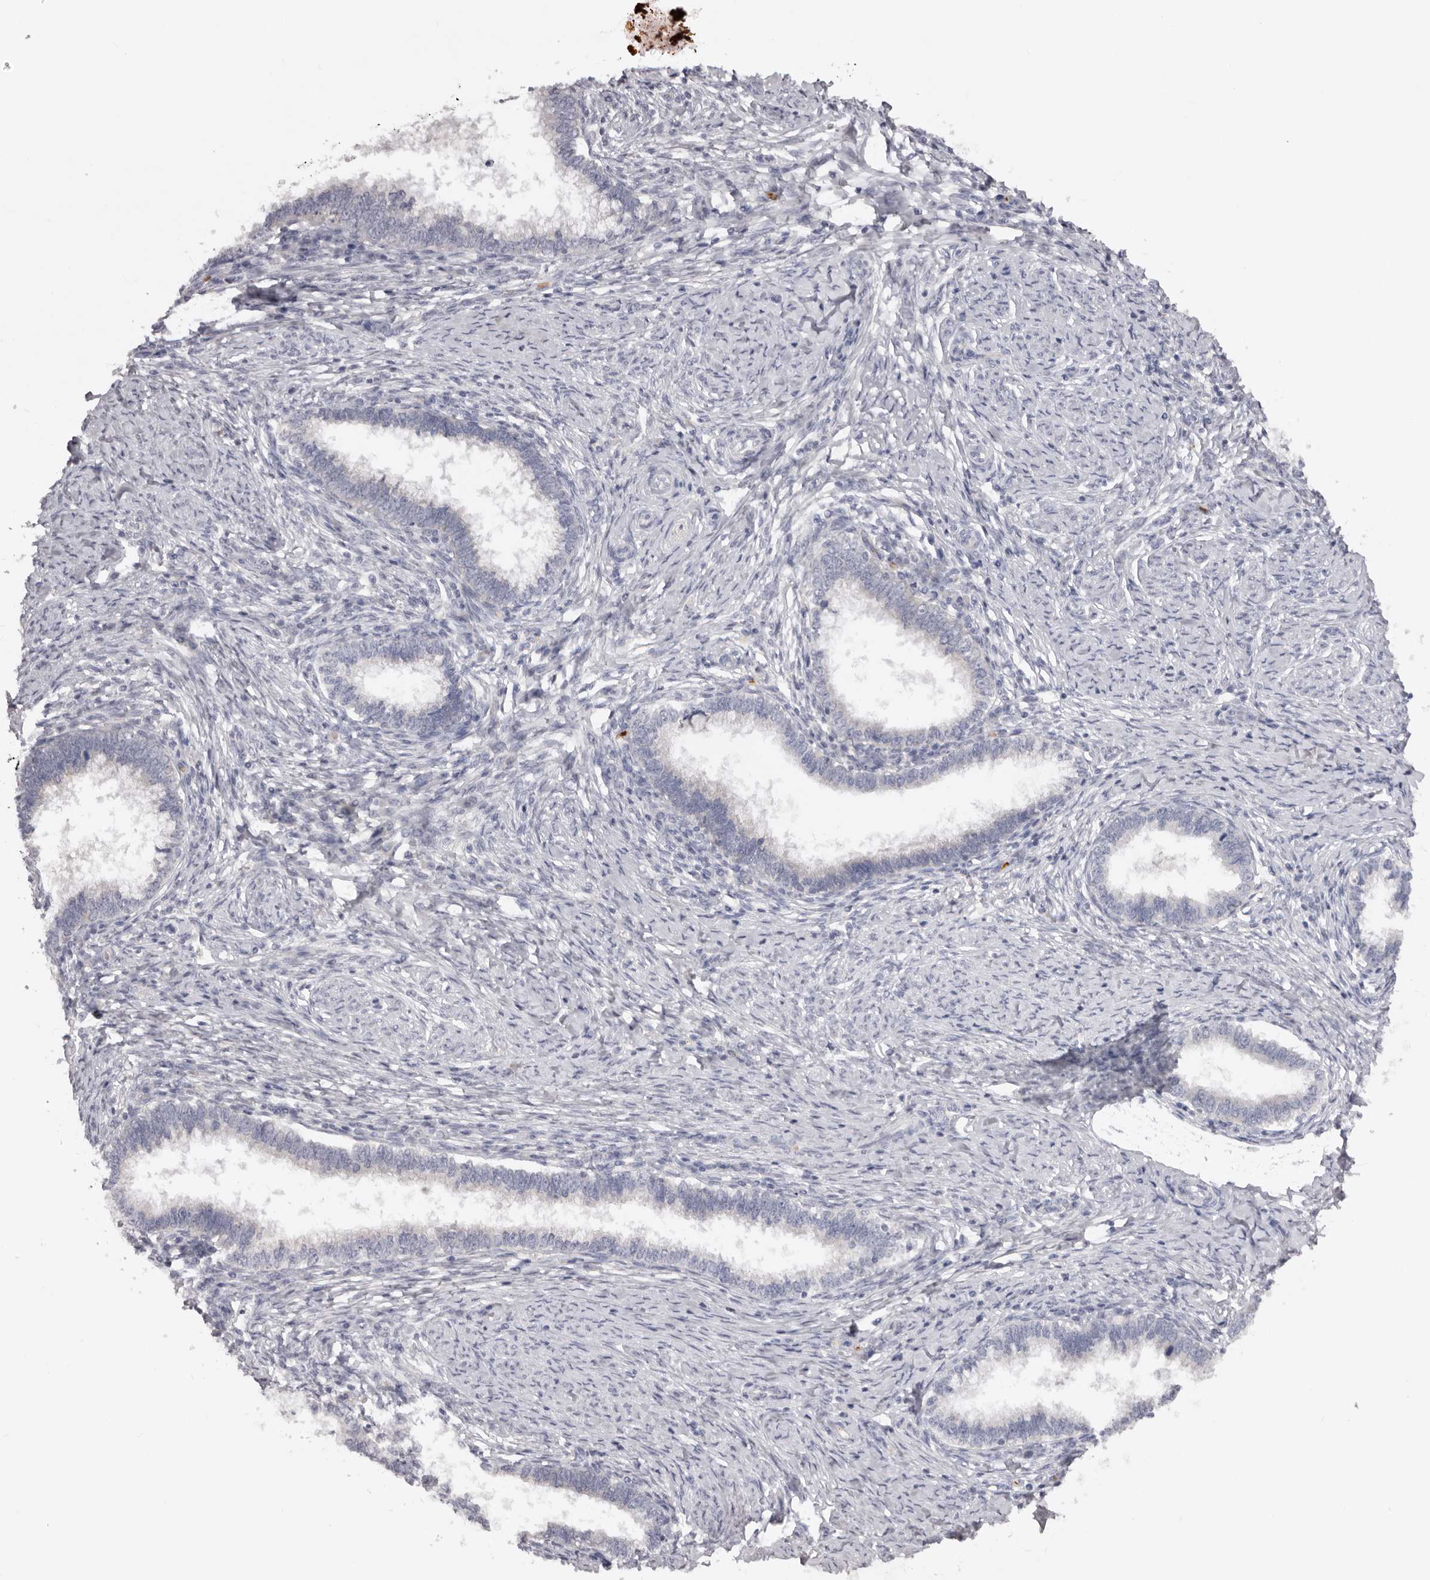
{"staining": {"intensity": "negative", "quantity": "none", "location": "none"}, "tissue": "cervical cancer", "cell_type": "Tumor cells", "image_type": "cancer", "snomed": [{"axis": "morphology", "description": "Adenocarcinoma, NOS"}, {"axis": "topography", "description": "Cervix"}], "caption": "Immunohistochemistry histopathology image of human cervical cancer (adenocarcinoma) stained for a protein (brown), which displays no expression in tumor cells.", "gene": "TNR", "patient": {"sex": "female", "age": 36}}